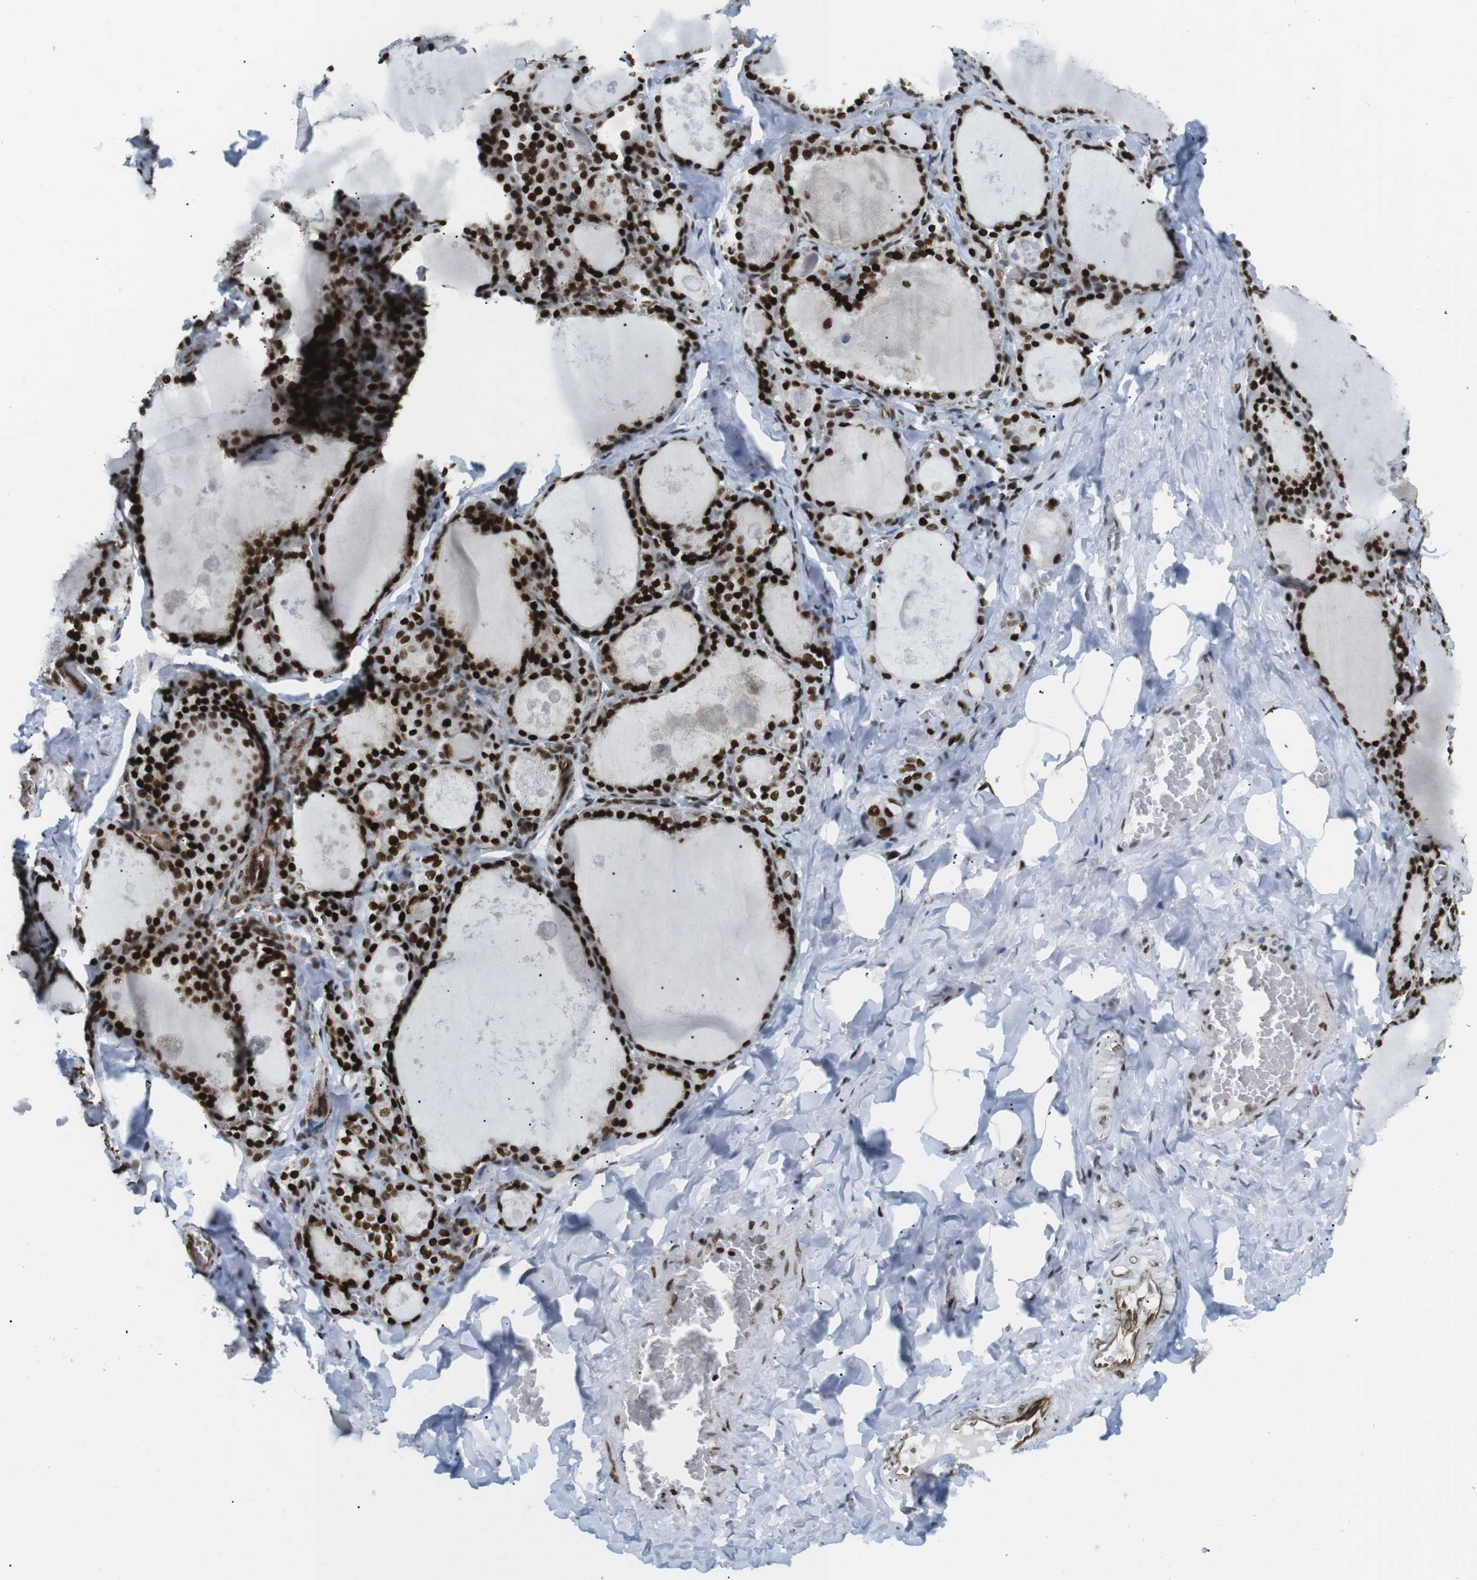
{"staining": {"intensity": "strong", "quantity": ">75%", "location": "nuclear"}, "tissue": "thyroid gland", "cell_type": "Glandular cells", "image_type": "normal", "snomed": [{"axis": "morphology", "description": "Normal tissue, NOS"}, {"axis": "topography", "description": "Thyroid gland"}], "caption": "Normal thyroid gland demonstrates strong nuclear staining in about >75% of glandular cells, visualized by immunohistochemistry. The staining is performed using DAB brown chromogen to label protein expression. The nuclei are counter-stained blue using hematoxylin.", "gene": "ARID1A", "patient": {"sex": "male", "age": 56}}